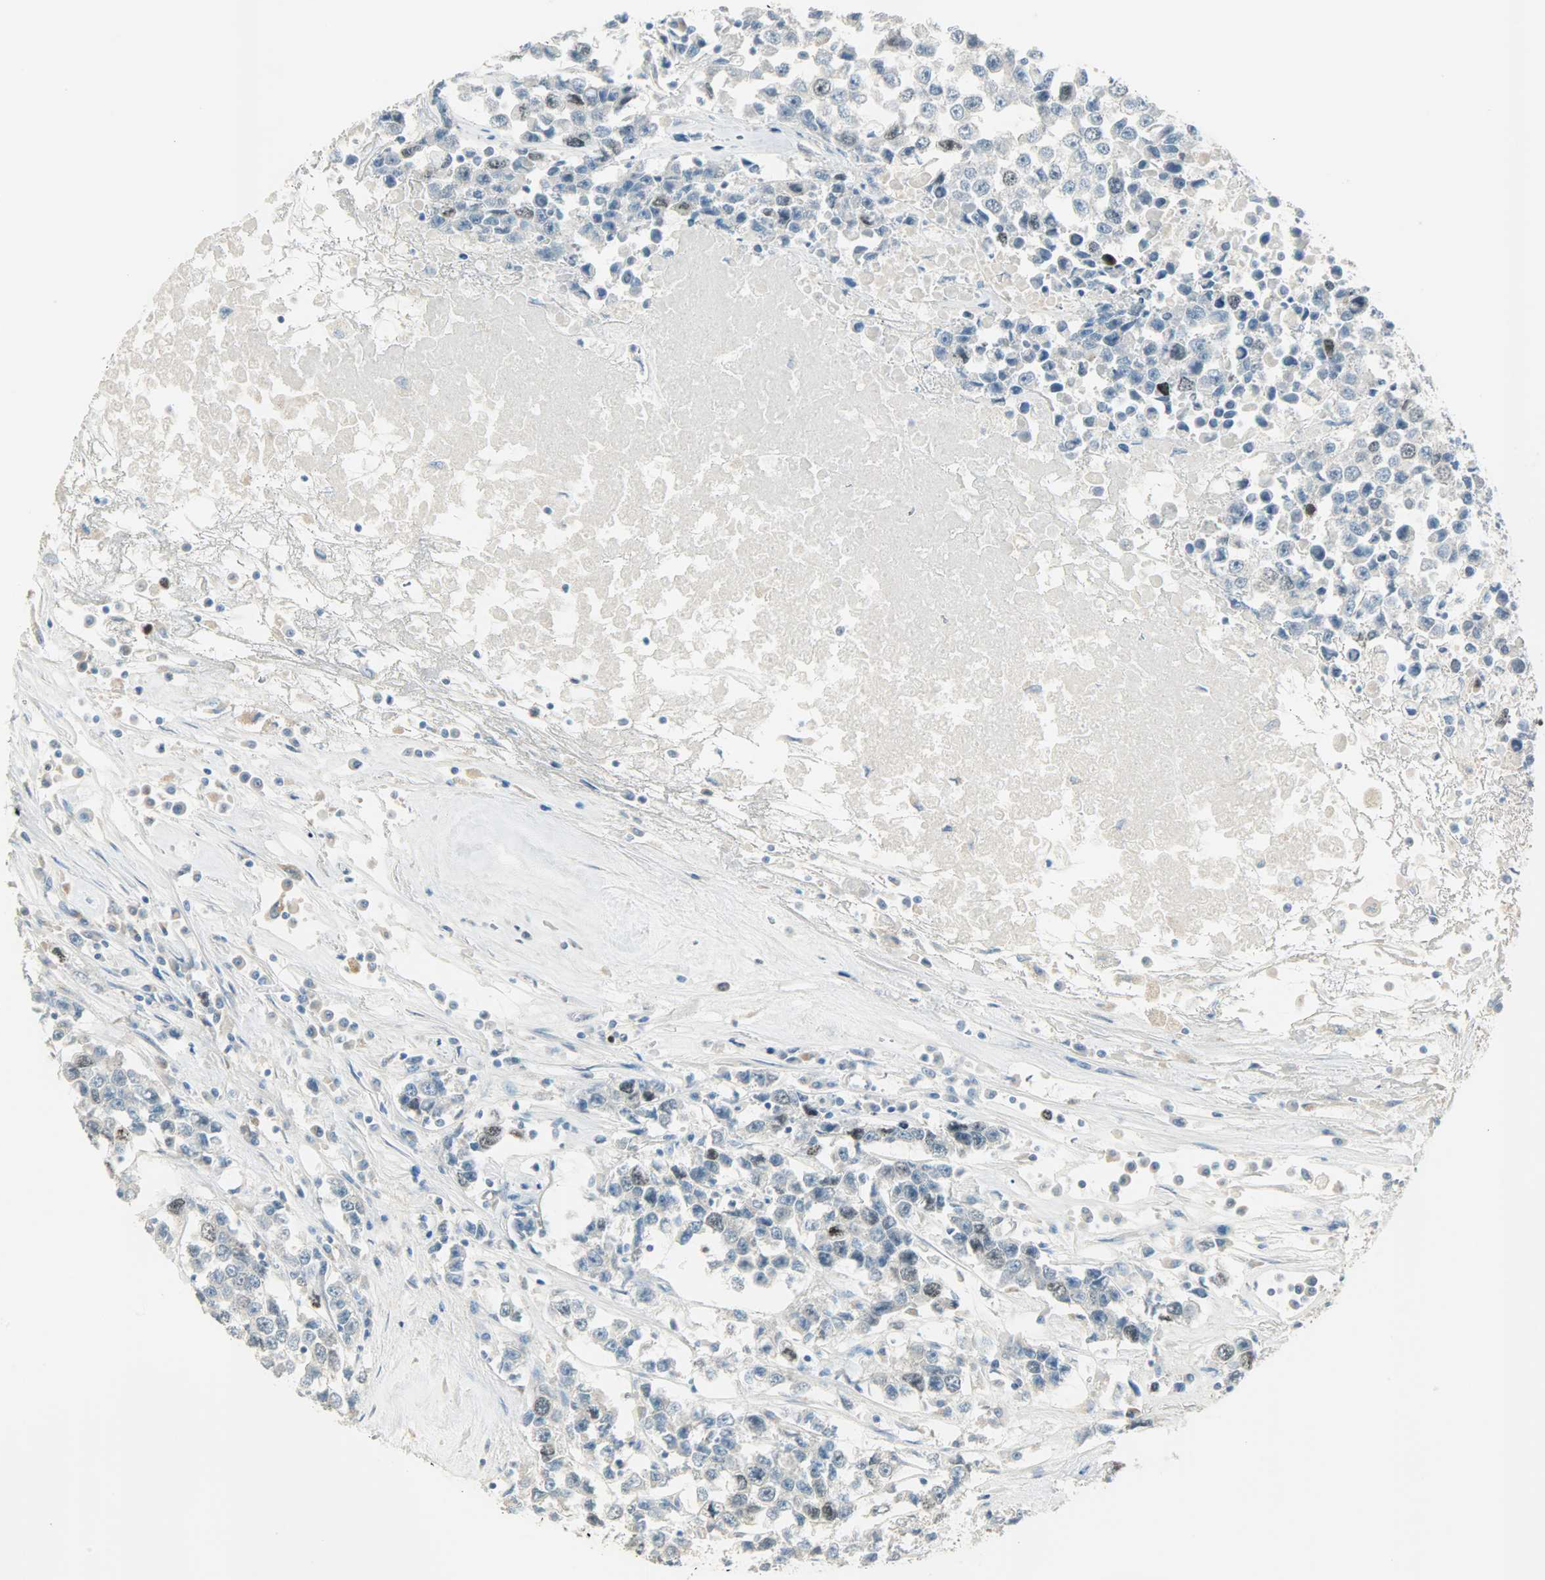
{"staining": {"intensity": "moderate", "quantity": "<25%", "location": "nuclear"}, "tissue": "testis cancer", "cell_type": "Tumor cells", "image_type": "cancer", "snomed": [{"axis": "morphology", "description": "Seminoma, NOS"}, {"axis": "morphology", "description": "Carcinoma, Embryonal, NOS"}, {"axis": "topography", "description": "Testis"}], "caption": "Protein expression analysis of human testis embryonal carcinoma reveals moderate nuclear positivity in approximately <25% of tumor cells.", "gene": "TPX2", "patient": {"sex": "male", "age": 52}}